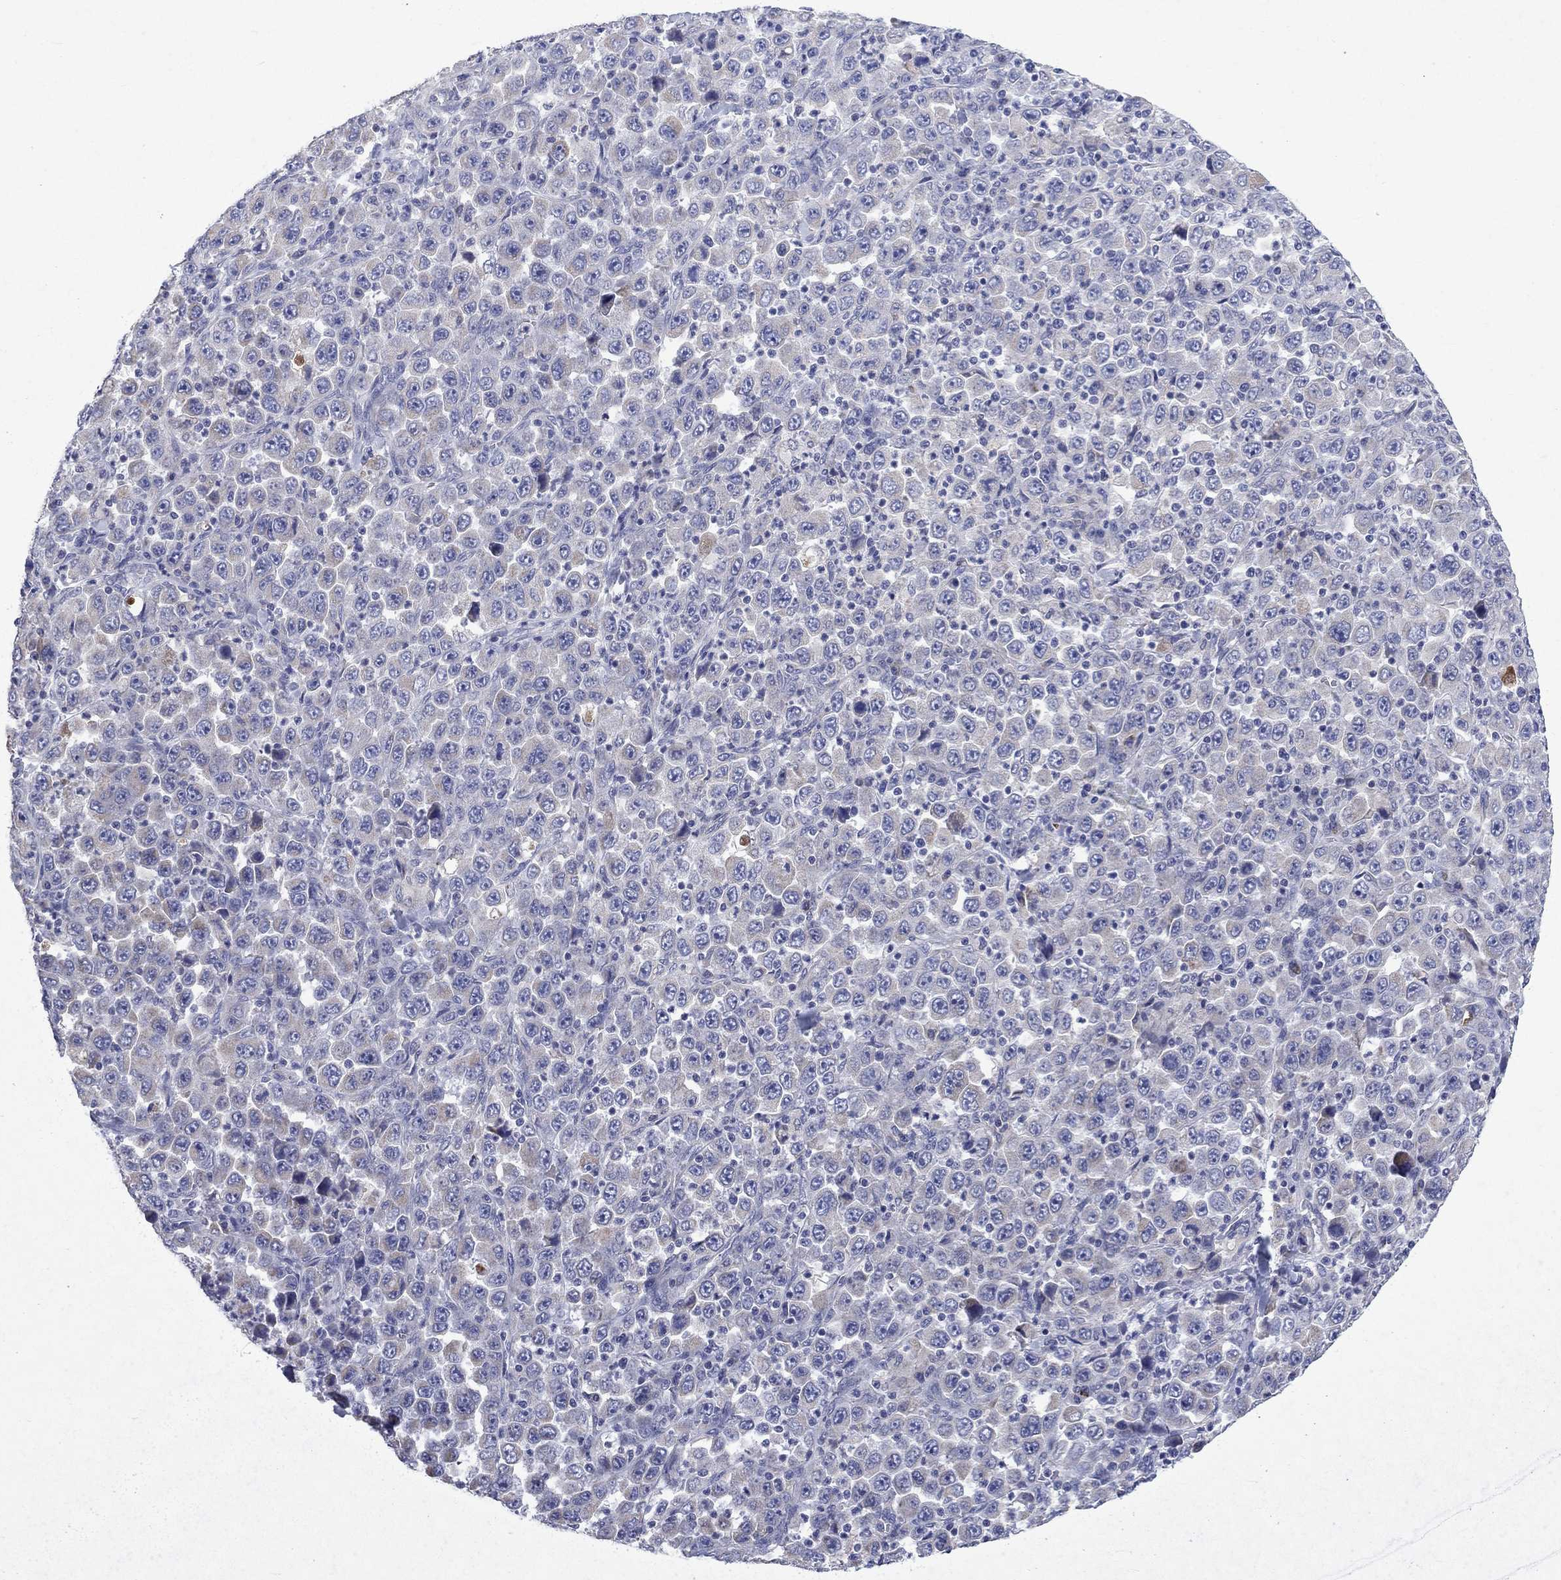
{"staining": {"intensity": "weak", "quantity": "<25%", "location": "cytoplasmic/membranous"}, "tissue": "stomach cancer", "cell_type": "Tumor cells", "image_type": "cancer", "snomed": [{"axis": "morphology", "description": "Normal tissue, NOS"}, {"axis": "morphology", "description": "Adenocarcinoma, NOS"}, {"axis": "topography", "description": "Stomach, upper"}, {"axis": "topography", "description": "Stomach"}], "caption": "DAB (3,3'-diaminobenzidine) immunohistochemical staining of stomach cancer (adenocarcinoma) displays no significant positivity in tumor cells. (DAB immunohistochemistry, high magnification).", "gene": "DTNA", "patient": {"sex": "male", "age": 59}}